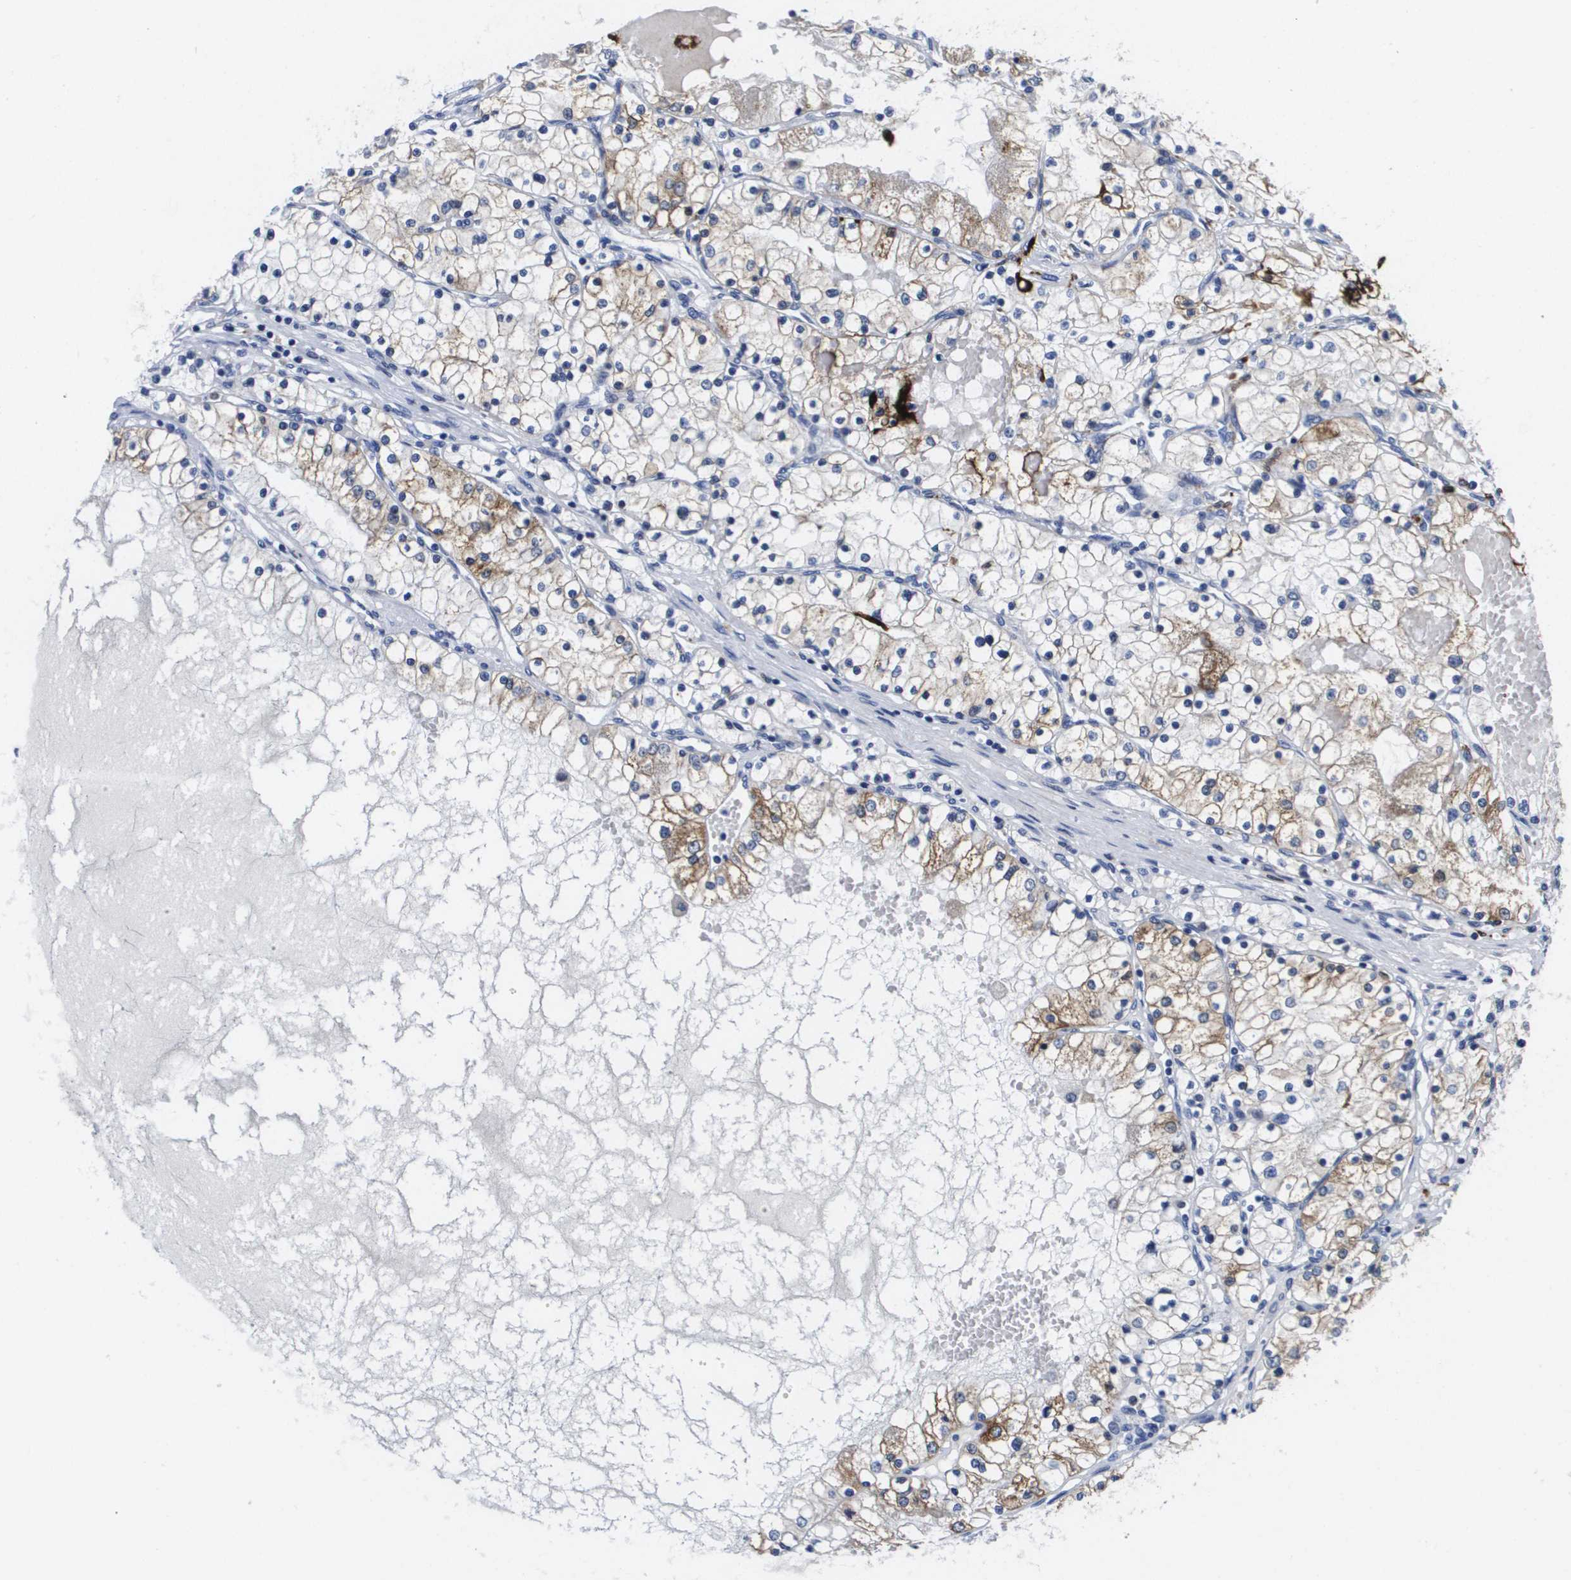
{"staining": {"intensity": "moderate", "quantity": "<25%", "location": "cytoplasmic/membranous"}, "tissue": "renal cancer", "cell_type": "Tumor cells", "image_type": "cancer", "snomed": [{"axis": "morphology", "description": "Adenocarcinoma, NOS"}, {"axis": "topography", "description": "Kidney"}], "caption": "This micrograph demonstrates renal adenocarcinoma stained with IHC to label a protein in brown. The cytoplasmic/membranous of tumor cells show moderate positivity for the protein. Nuclei are counter-stained blue.", "gene": "HMOX1", "patient": {"sex": "male", "age": 68}}